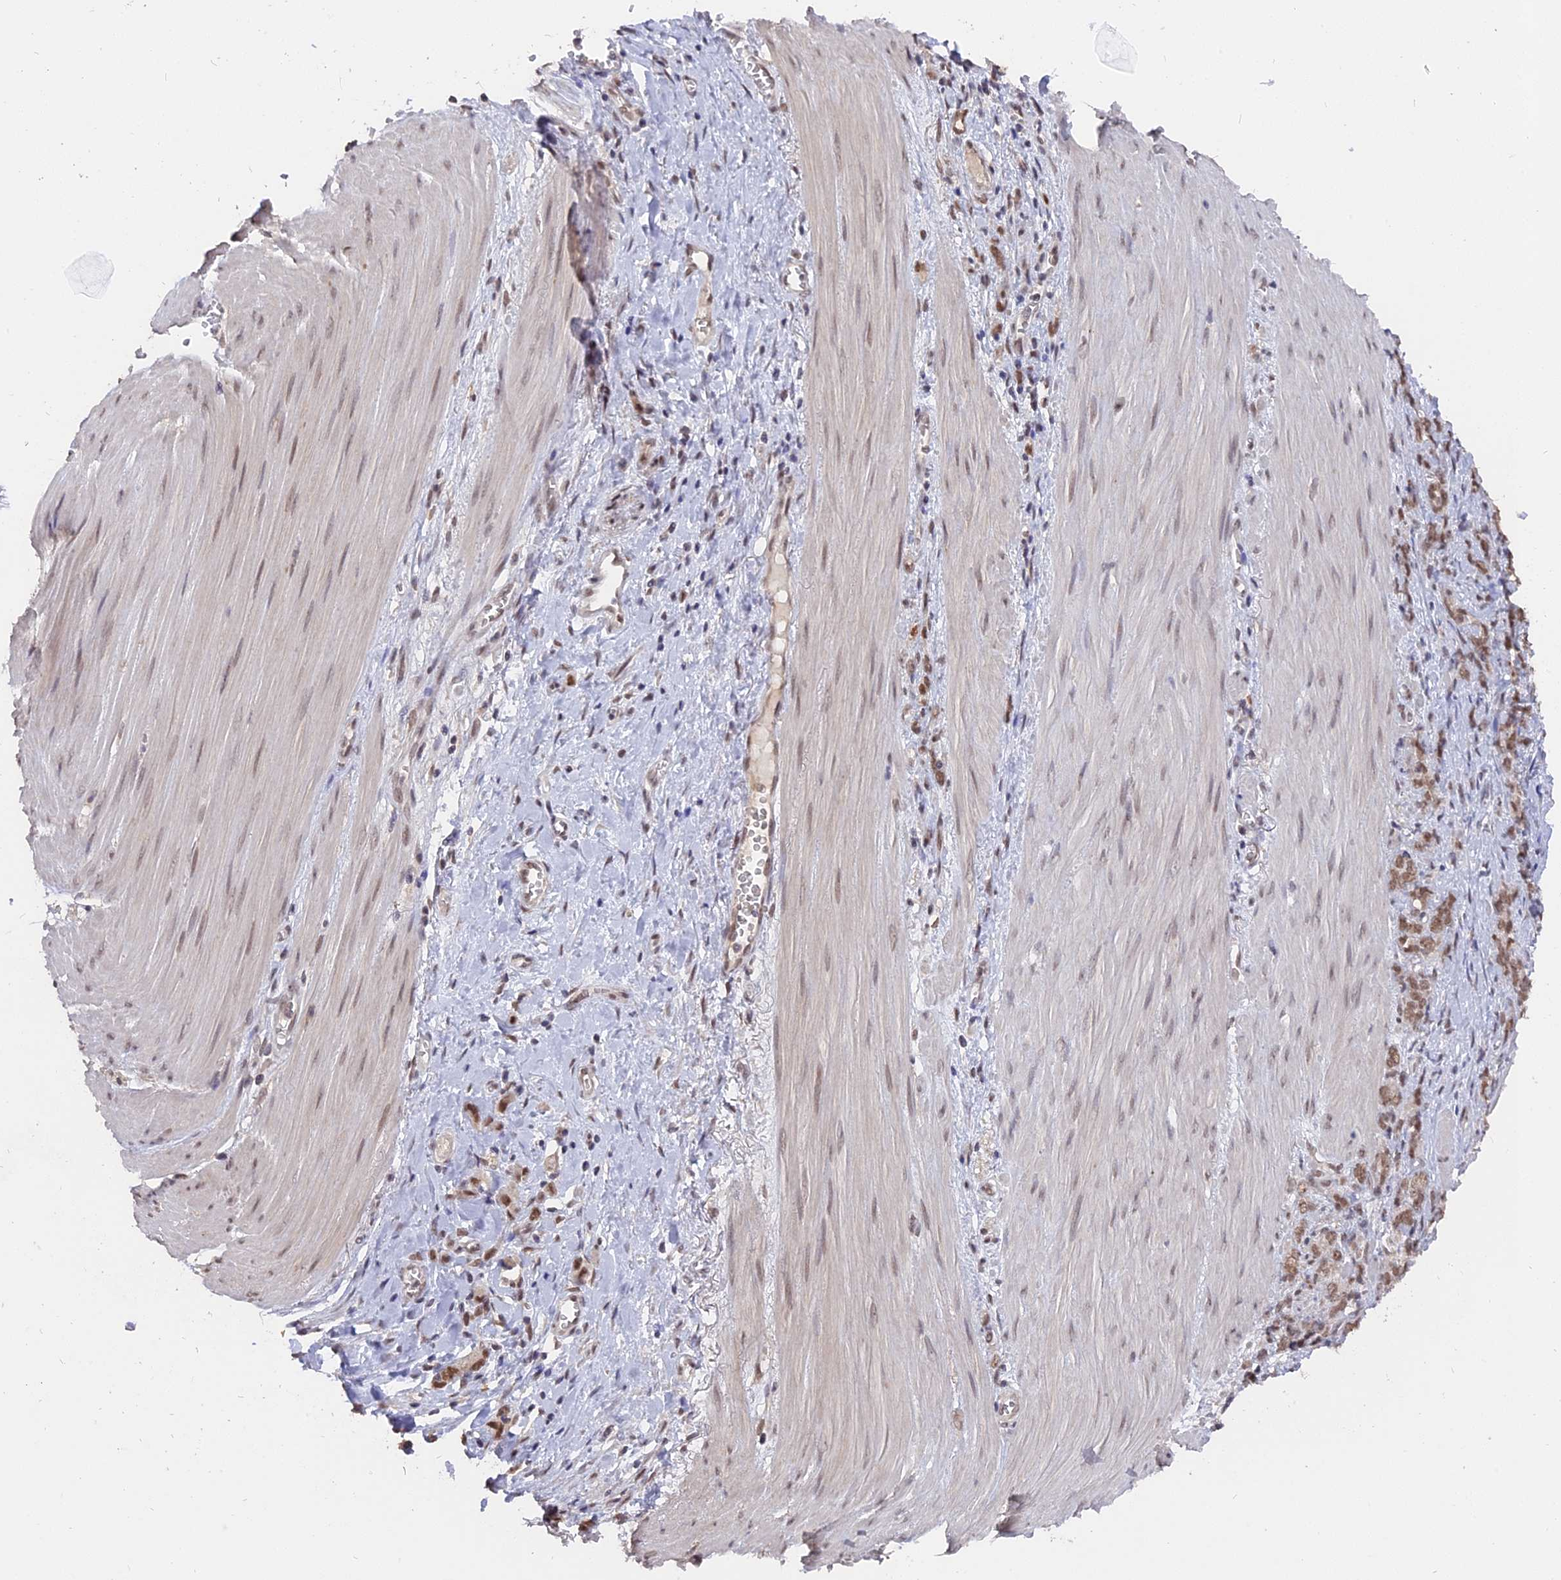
{"staining": {"intensity": "moderate", "quantity": ">75%", "location": "nuclear"}, "tissue": "stomach cancer", "cell_type": "Tumor cells", "image_type": "cancer", "snomed": [{"axis": "morphology", "description": "Adenocarcinoma, NOS"}, {"axis": "topography", "description": "Stomach"}], "caption": "Moderate nuclear expression for a protein is identified in approximately >75% of tumor cells of stomach adenocarcinoma using immunohistochemistry (IHC).", "gene": "NR1H3", "patient": {"sex": "female", "age": 76}}